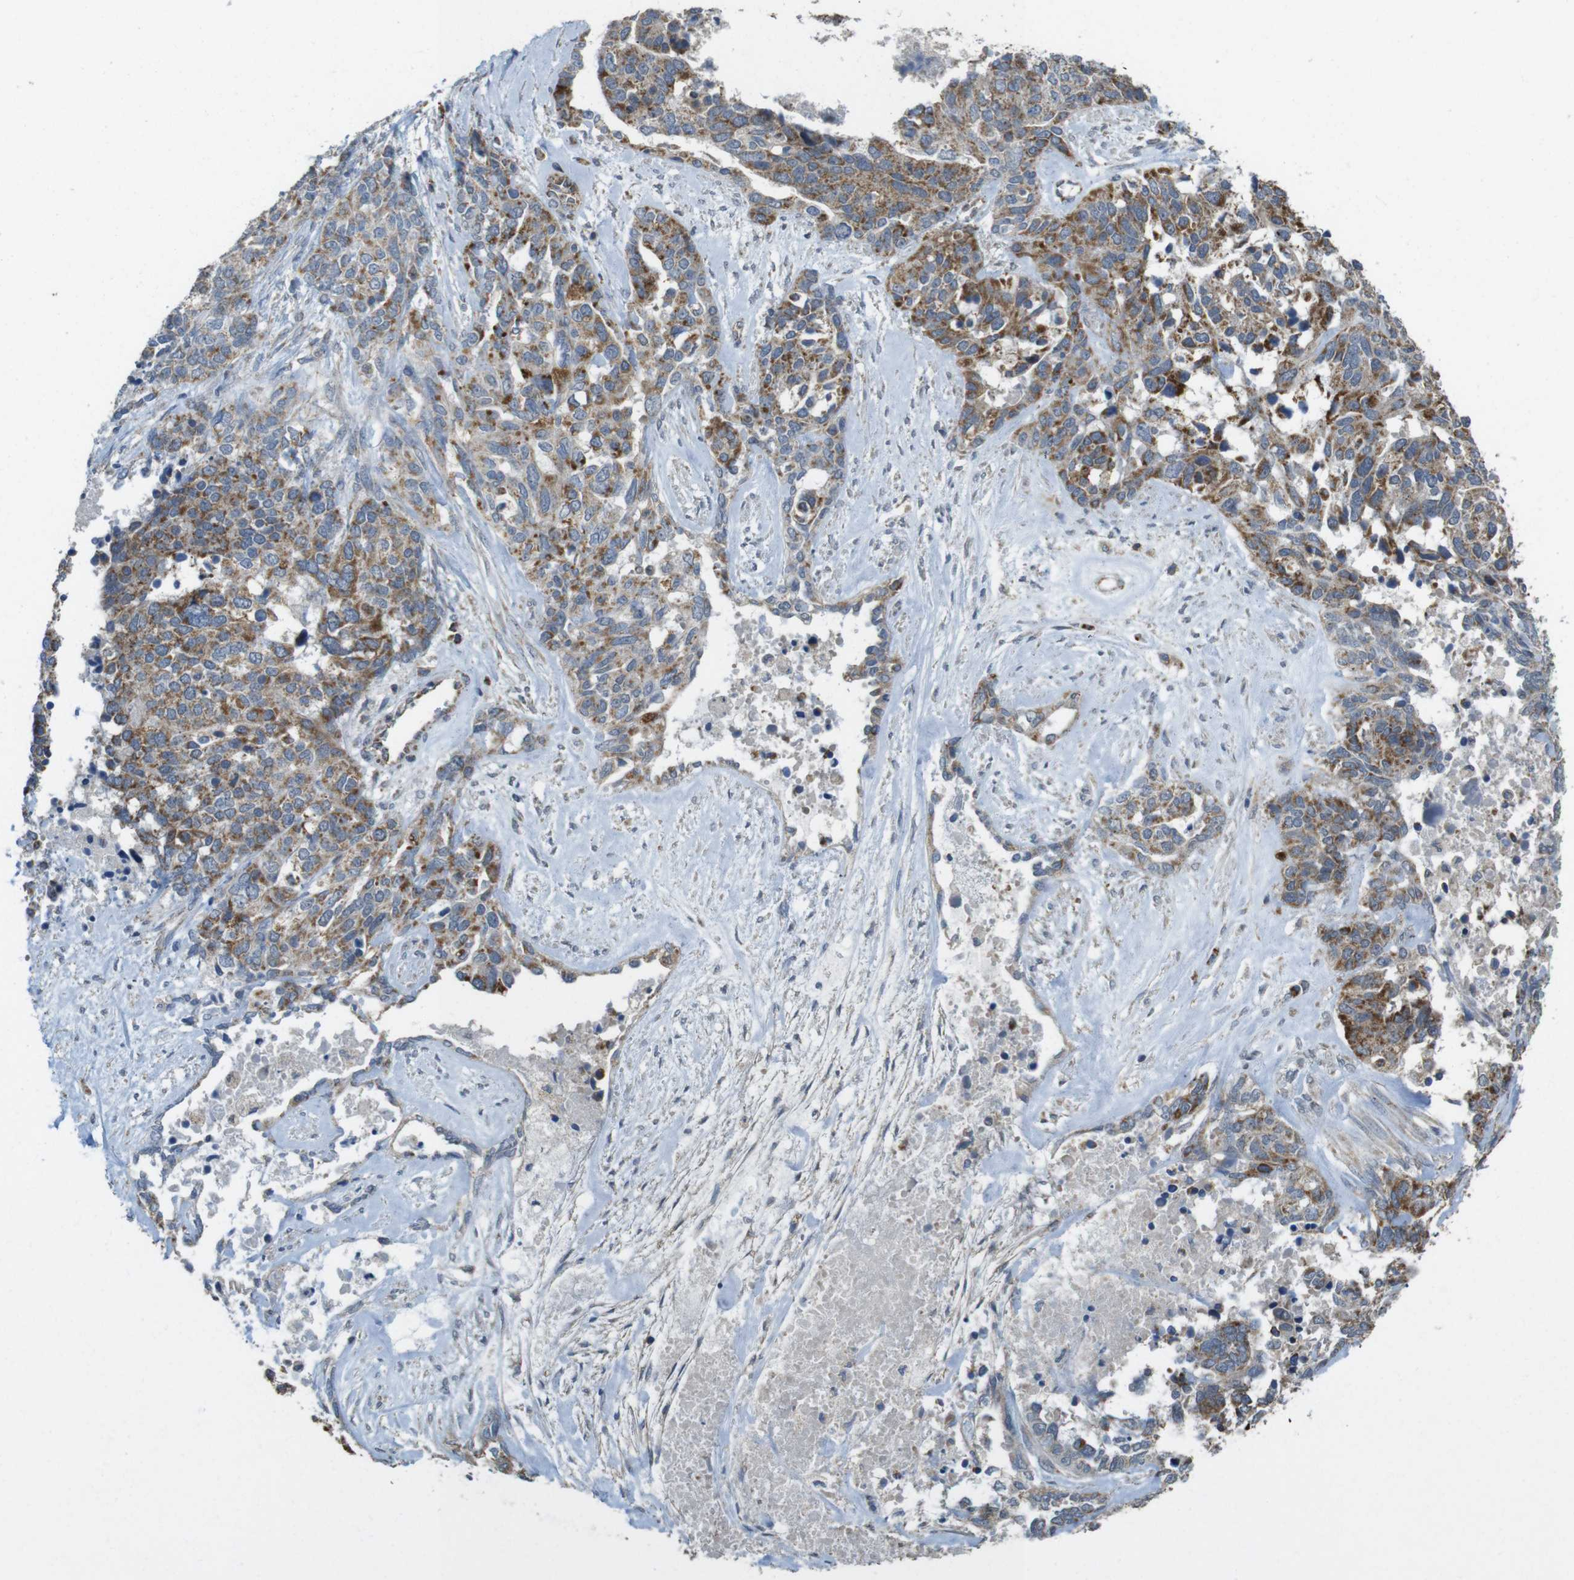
{"staining": {"intensity": "moderate", "quantity": ">75%", "location": "cytoplasmic/membranous"}, "tissue": "ovarian cancer", "cell_type": "Tumor cells", "image_type": "cancer", "snomed": [{"axis": "morphology", "description": "Cystadenocarcinoma, serous, NOS"}, {"axis": "topography", "description": "Ovary"}], "caption": "Ovarian serous cystadenocarcinoma stained with immunohistochemistry (IHC) exhibits moderate cytoplasmic/membranous expression in approximately >75% of tumor cells.", "gene": "CALHM2", "patient": {"sex": "female", "age": 44}}